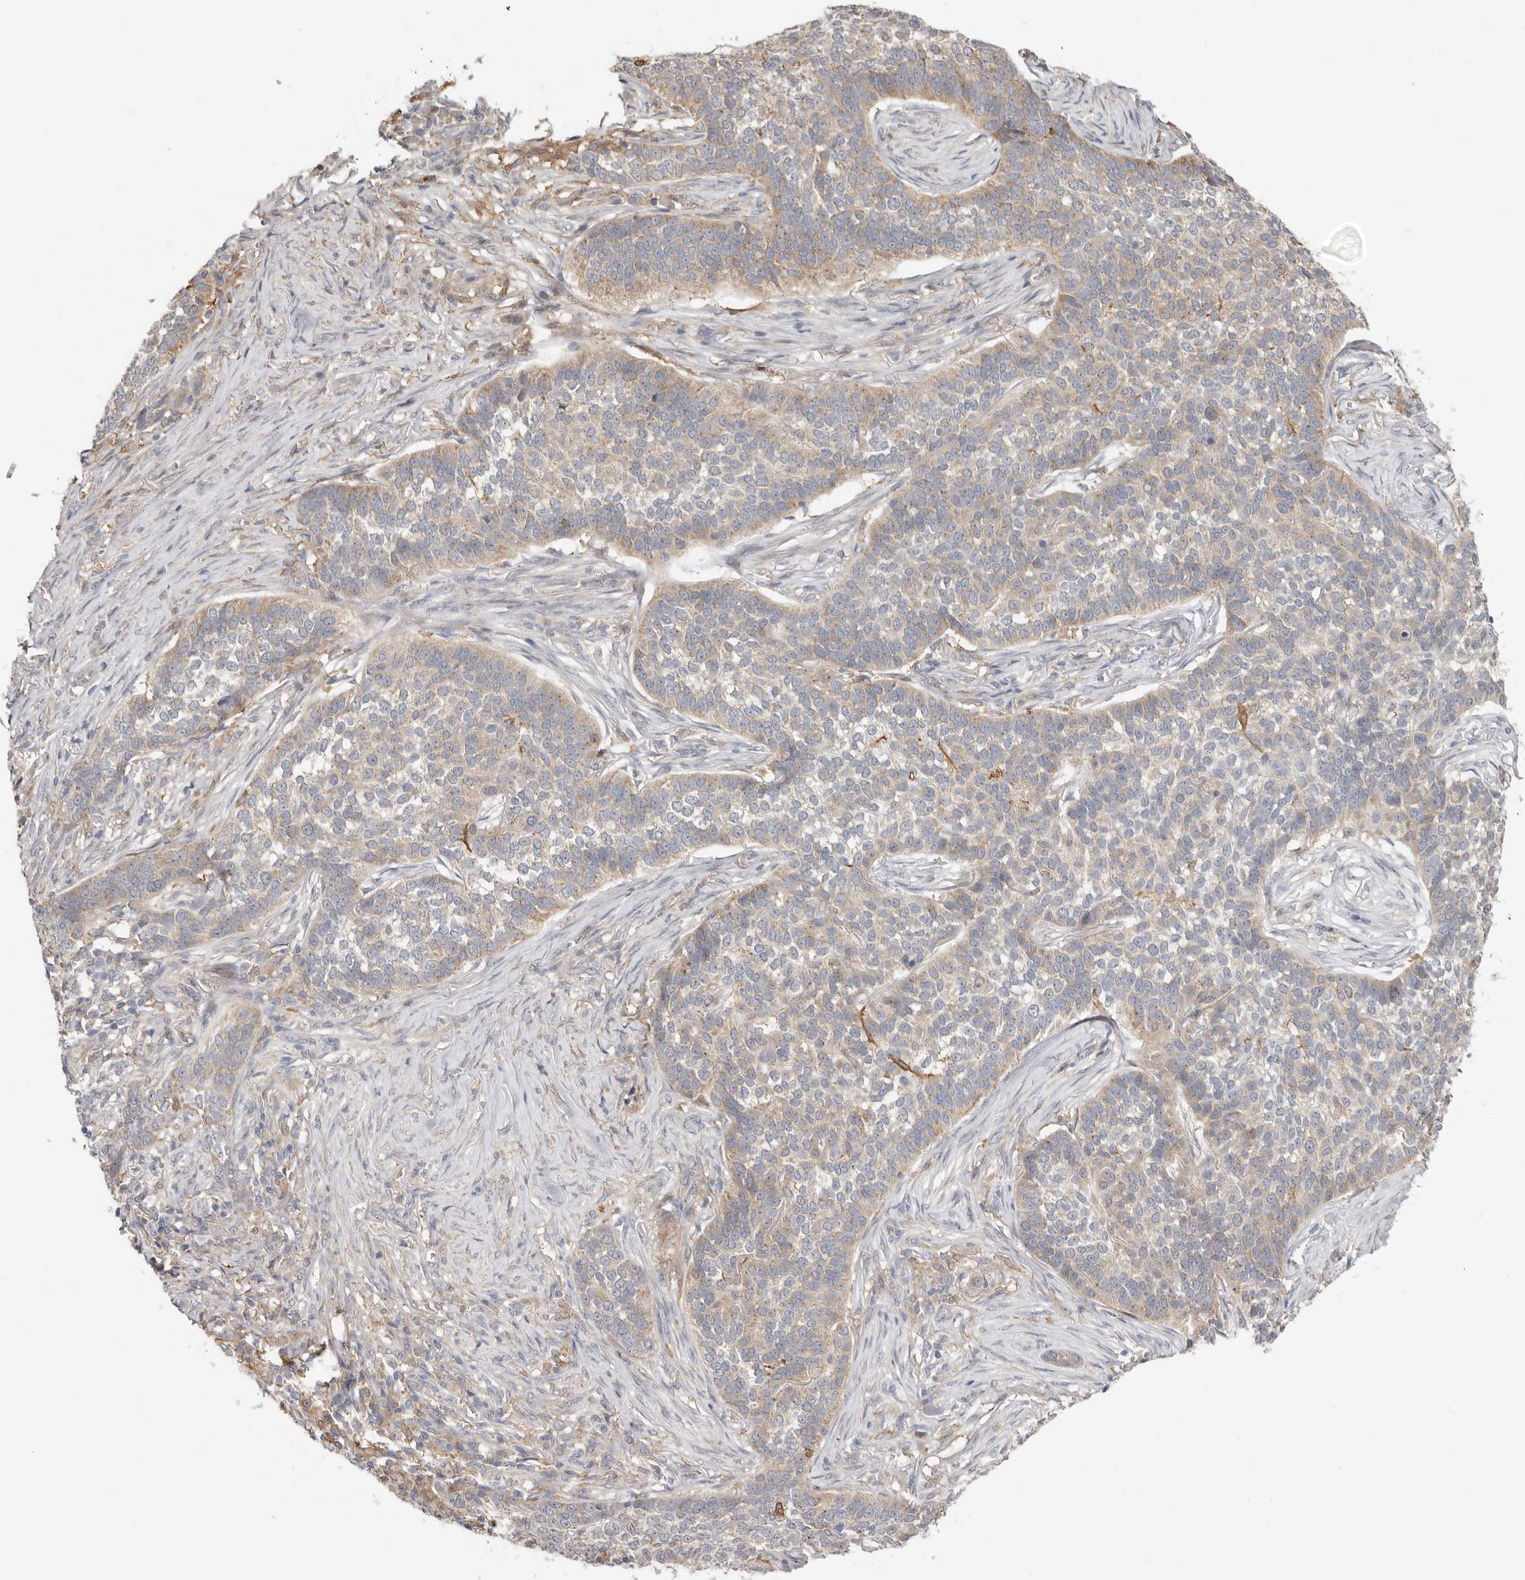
{"staining": {"intensity": "moderate", "quantity": "25%-75%", "location": "cytoplasmic/membranous"}, "tissue": "skin cancer", "cell_type": "Tumor cells", "image_type": "cancer", "snomed": [{"axis": "morphology", "description": "Basal cell carcinoma"}, {"axis": "topography", "description": "Skin"}], "caption": "Moderate cytoplasmic/membranous staining is present in approximately 25%-75% of tumor cells in basal cell carcinoma (skin). (DAB (3,3'-diaminobenzidine) IHC with brightfield microscopy, high magnification).", "gene": "MSRB2", "patient": {"sex": "male", "age": 85}}